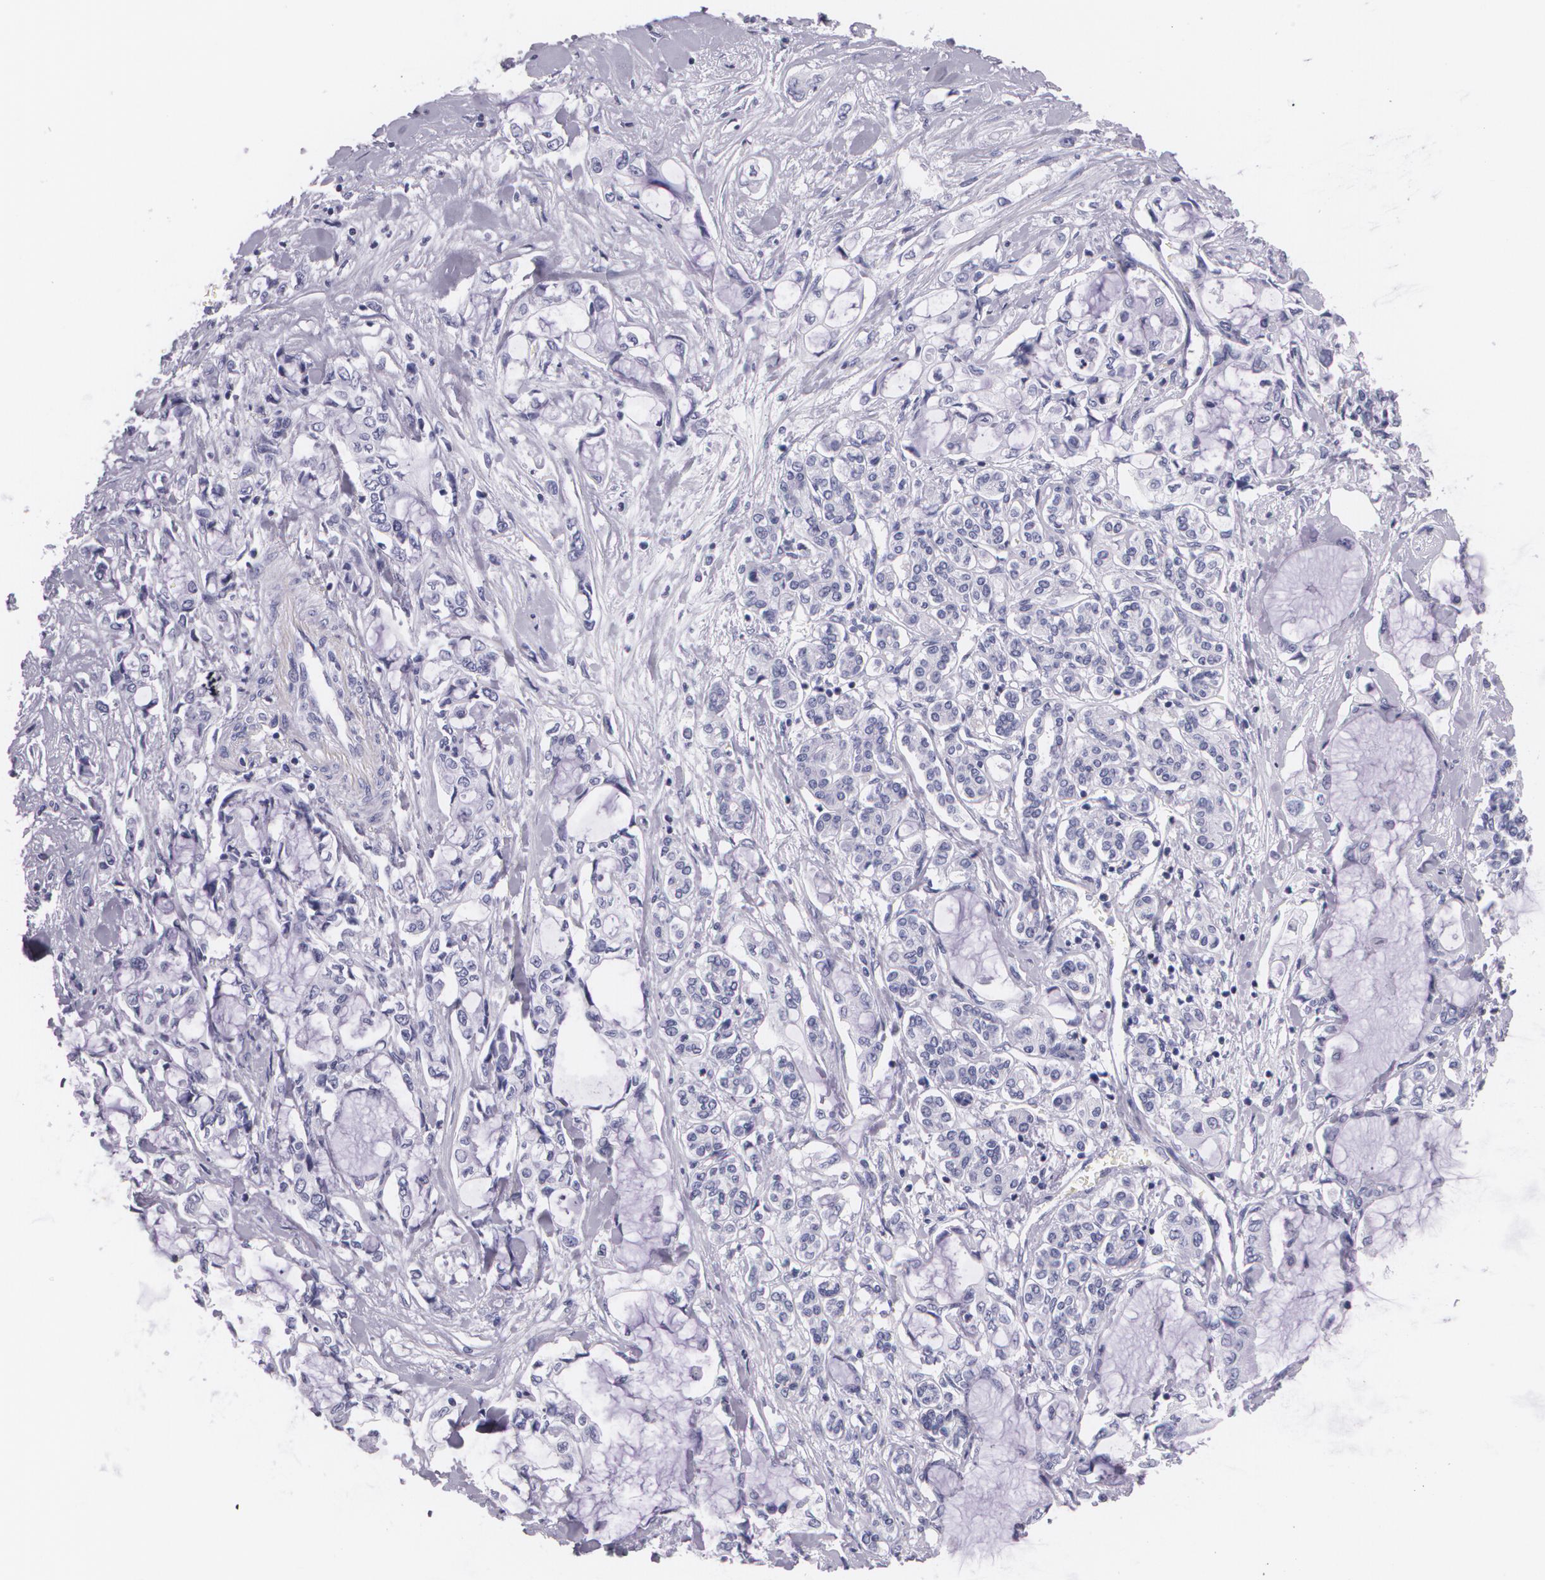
{"staining": {"intensity": "negative", "quantity": "none", "location": "none"}, "tissue": "pancreatic cancer", "cell_type": "Tumor cells", "image_type": "cancer", "snomed": [{"axis": "morphology", "description": "Adenocarcinoma, NOS"}, {"axis": "topography", "description": "Pancreas"}], "caption": "This histopathology image is of pancreatic cancer stained with immunohistochemistry to label a protein in brown with the nuclei are counter-stained blue. There is no positivity in tumor cells.", "gene": "DLG4", "patient": {"sex": "female", "age": 70}}